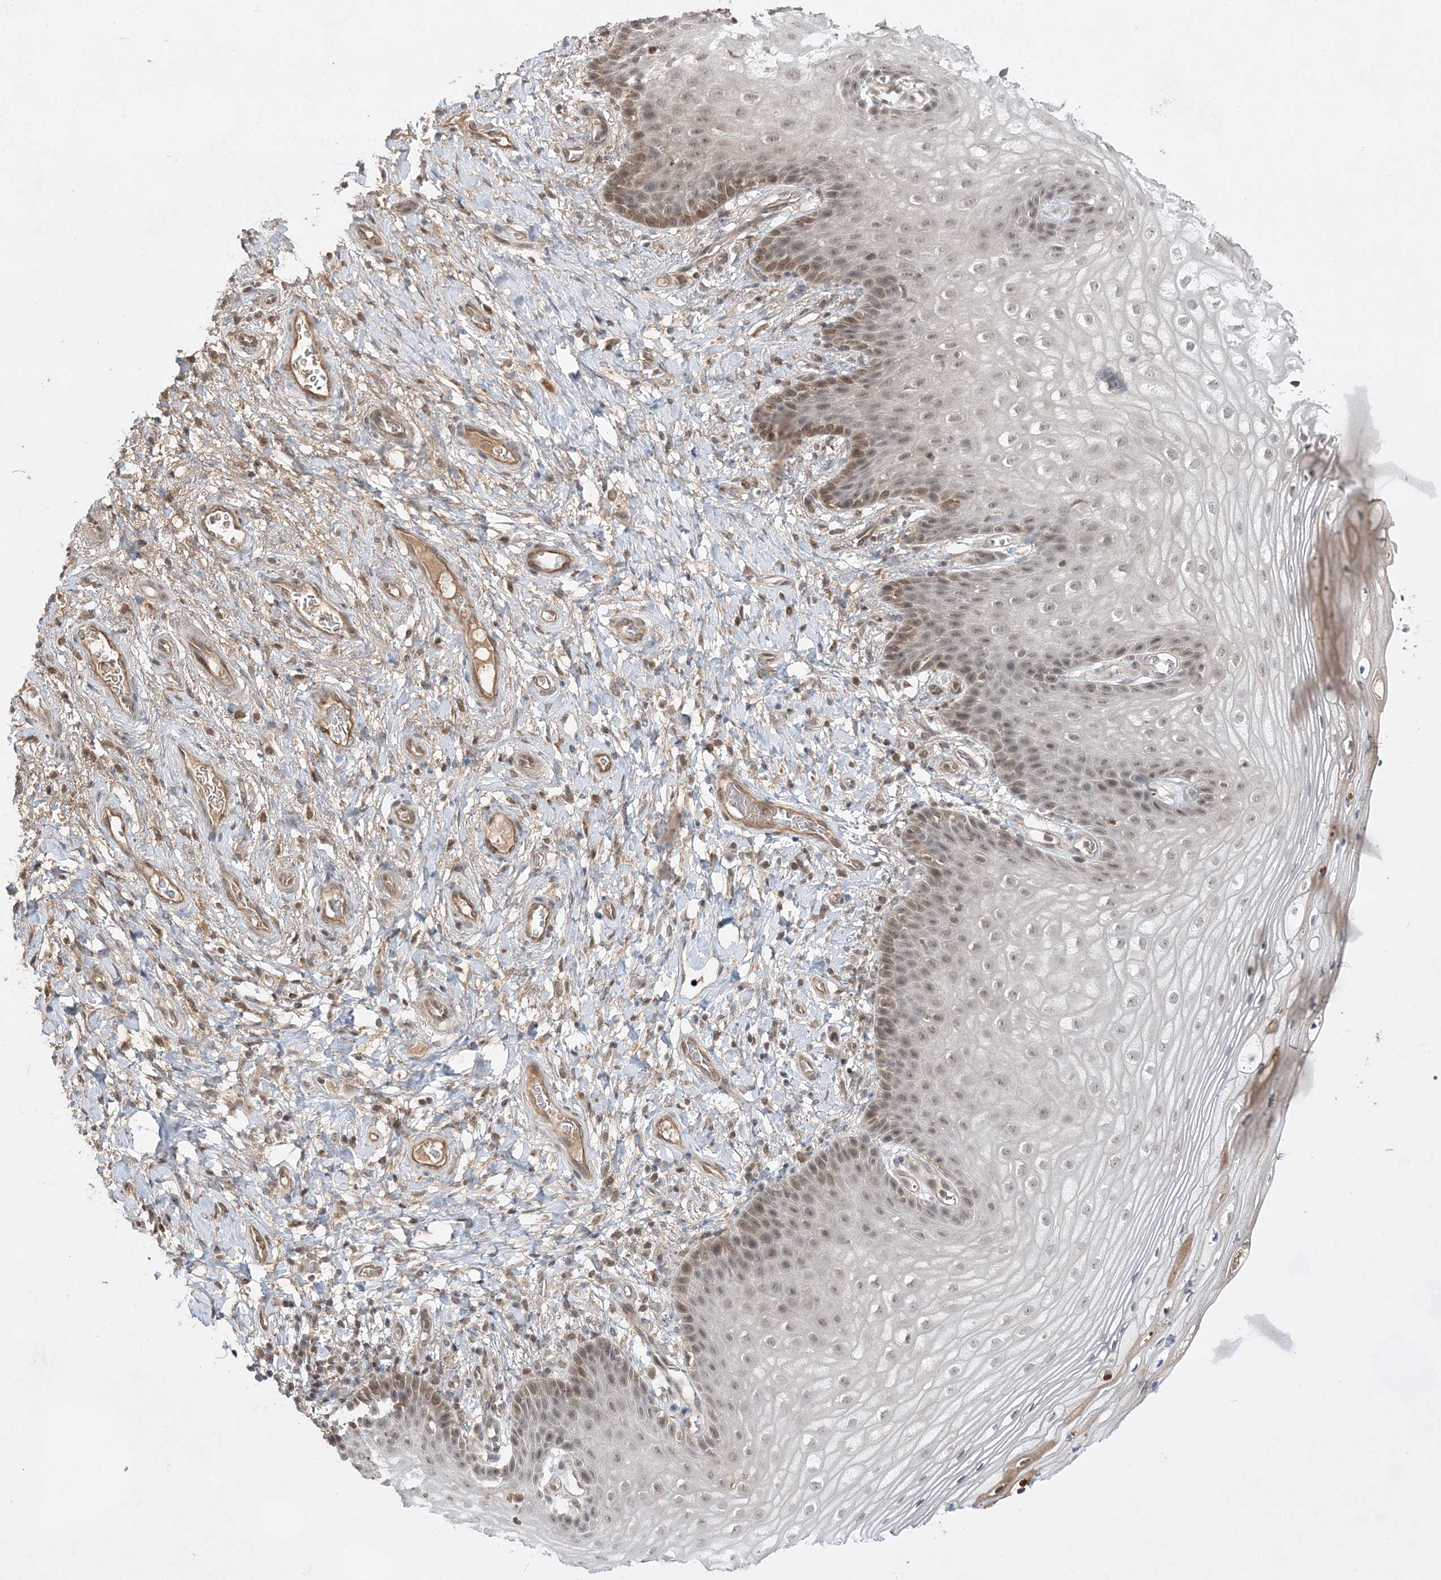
{"staining": {"intensity": "weak", "quantity": "25%-75%", "location": "nuclear"}, "tissue": "vagina", "cell_type": "Squamous epithelial cells", "image_type": "normal", "snomed": [{"axis": "morphology", "description": "Normal tissue, NOS"}, {"axis": "topography", "description": "Vagina"}], "caption": "Protein staining of normal vagina reveals weak nuclear expression in about 25%-75% of squamous epithelial cells. (Brightfield microscopy of DAB IHC at high magnification).", "gene": "TMEM132B", "patient": {"sex": "female", "age": 60}}